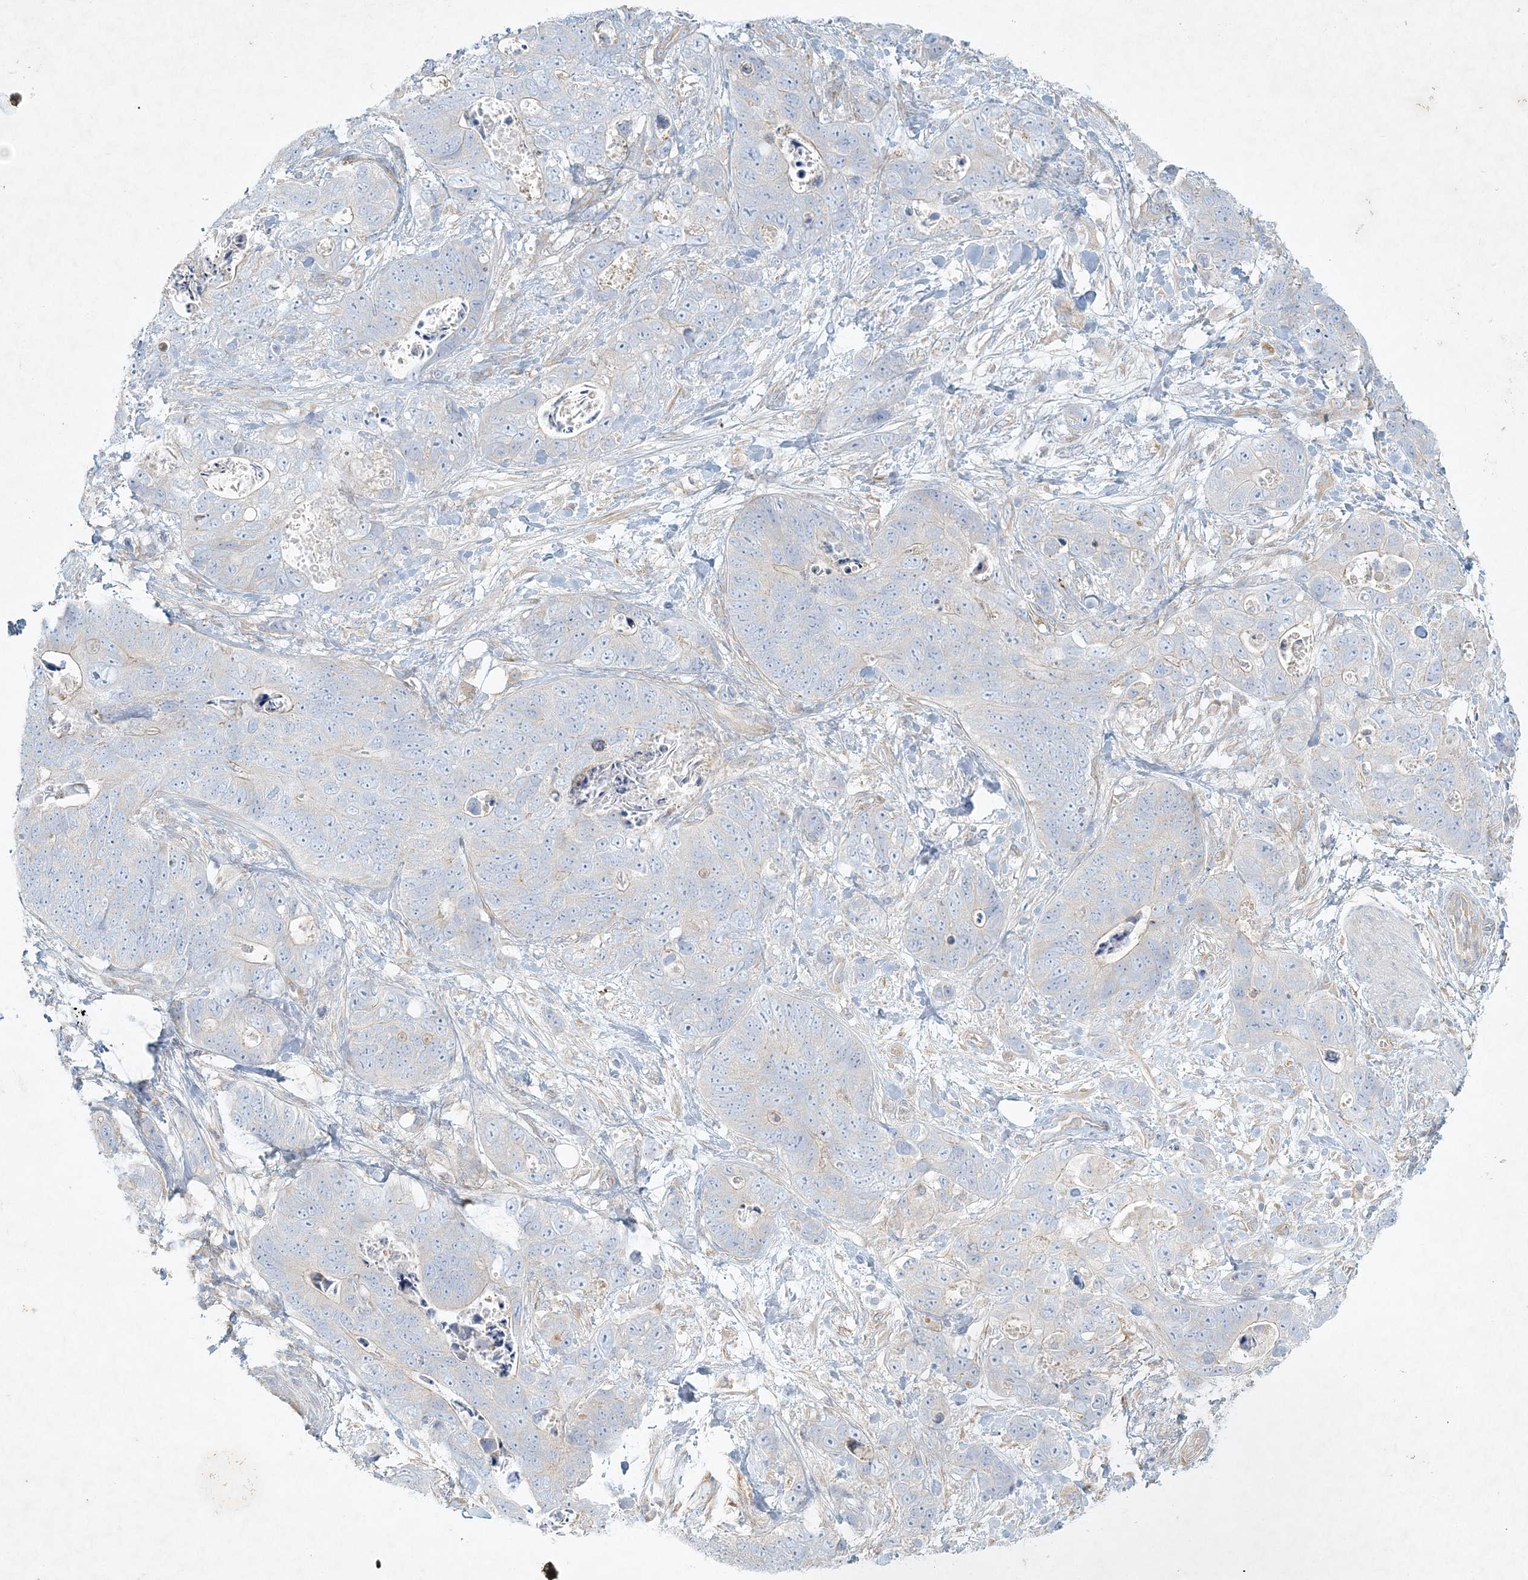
{"staining": {"intensity": "negative", "quantity": "none", "location": "none"}, "tissue": "stomach cancer", "cell_type": "Tumor cells", "image_type": "cancer", "snomed": [{"axis": "morphology", "description": "Normal tissue, NOS"}, {"axis": "morphology", "description": "Adenocarcinoma, NOS"}, {"axis": "topography", "description": "Stomach"}], "caption": "This is an immunohistochemistry (IHC) histopathology image of human stomach cancer (adenocarcinoma). There is no staining in tumor cells.", "gene": "STK11IP", "patient": {"sex": "female", "age": 89}}